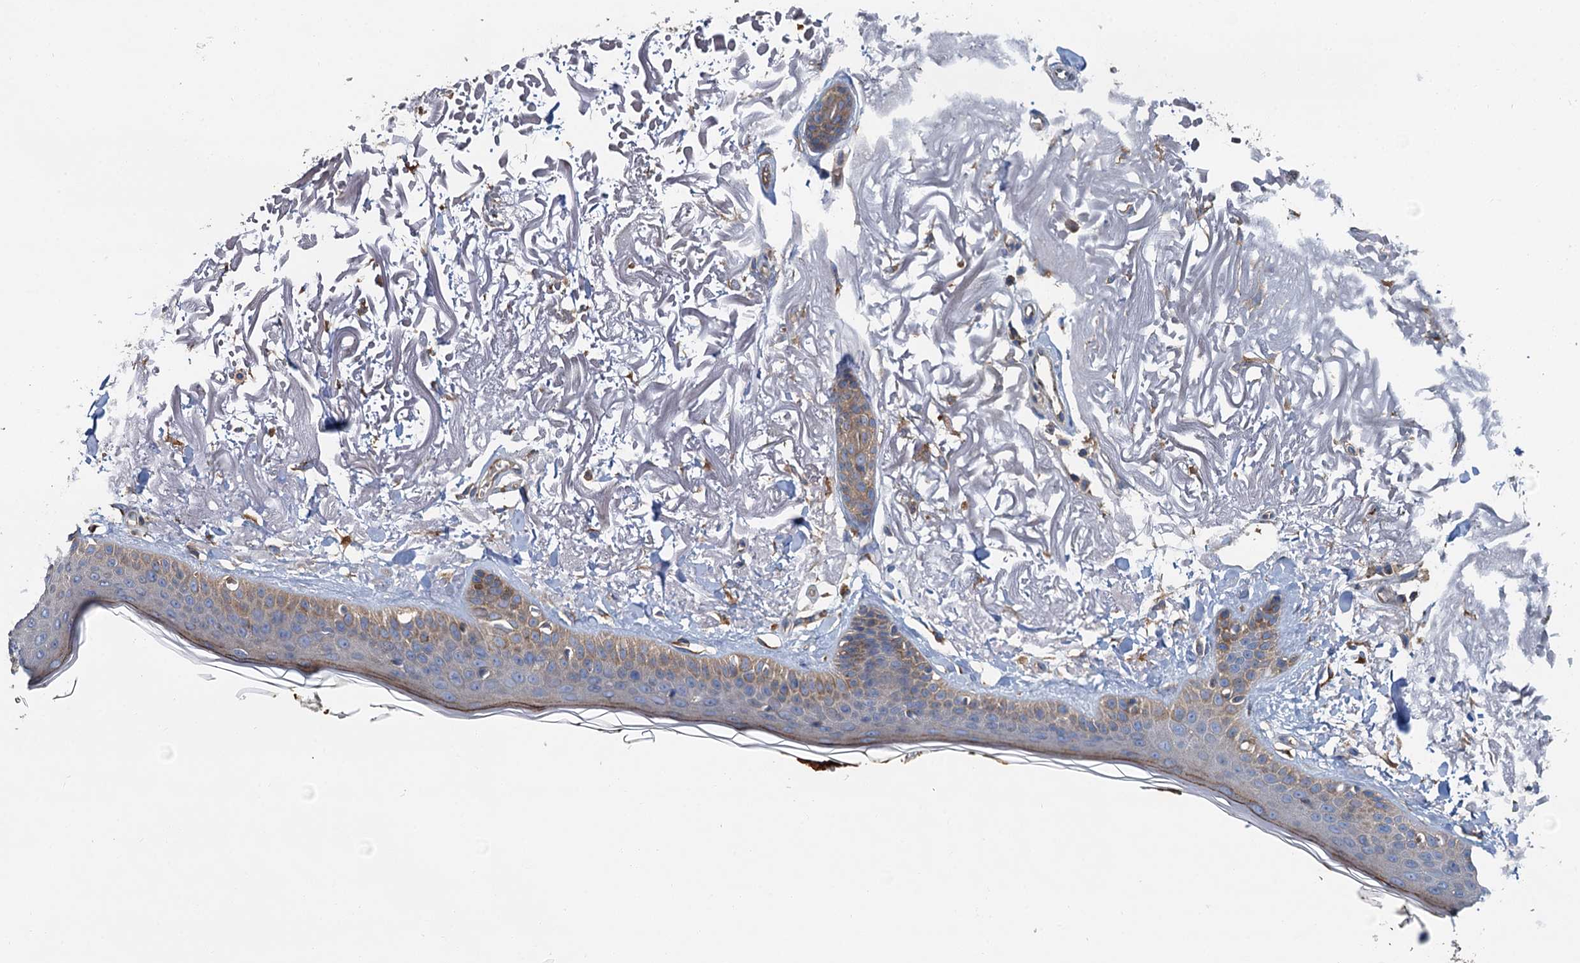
{"staining": {"intensity": "moderate", "quantity": "25%-75%", "location": "cytoplasmic/membranous"}, "tissue": "skin", "cell_type": "Fibroblasts", "image_type": "normal", "snomed": [{"axis": "morphology", "description": "Normal tissue, NOS"}, {"axis": "topography", "description": "Skin"}, {"axis": "topography", "description": "Skeletal muscle"}], "caption": "IHC (DAB) staining of benign skin displays moderate cytoplasmic/membranous protein expression in approximately 25%-75% of fibroblasts.", "gene": "PPIP5K1", "patient": {"sex": "male", "age": 83}}